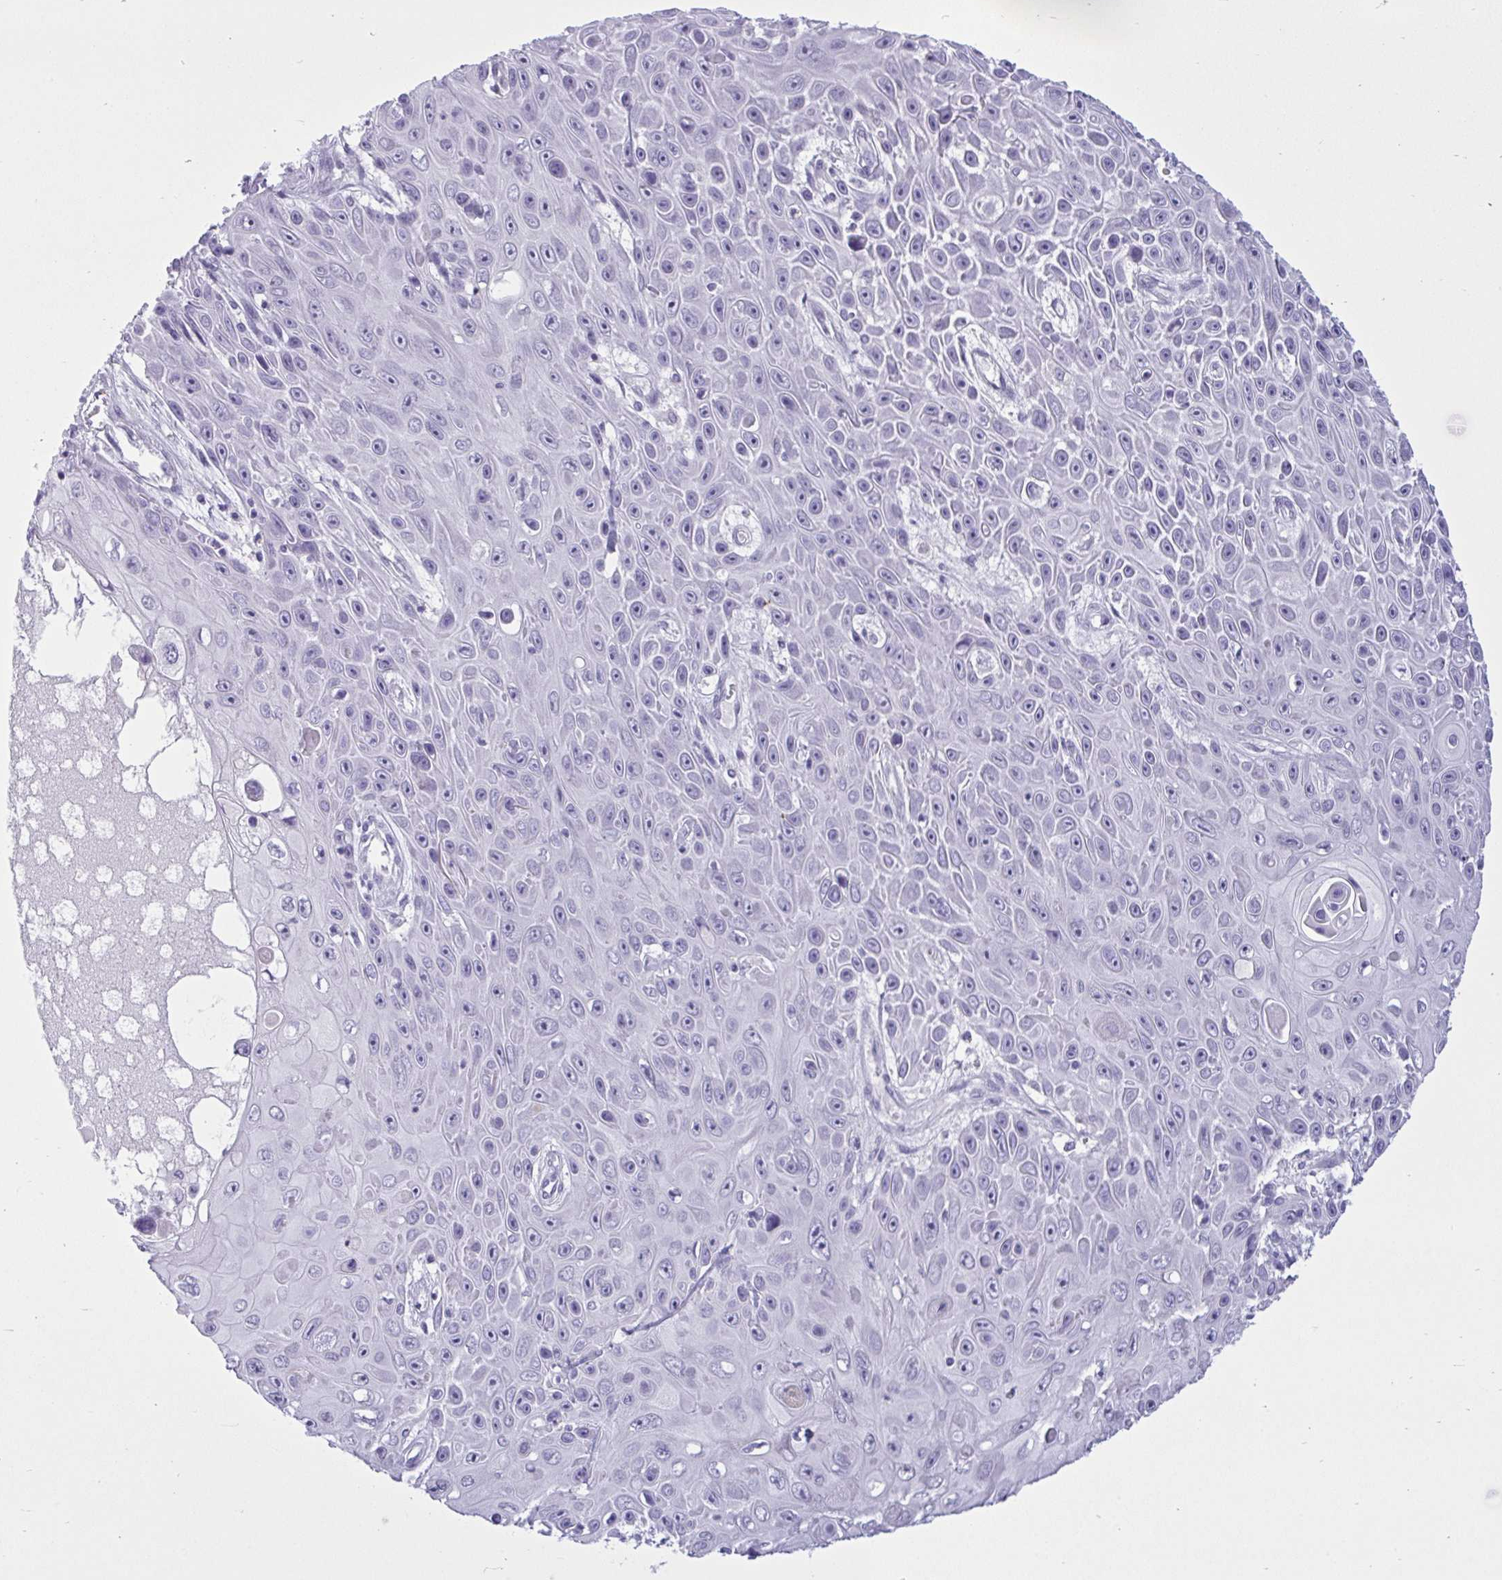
{"staining": {"intensity": "negative", "quantity": "none", "location": "none"}, "tissue": "skin cancer", "cell_type": "Tumor cells", "image_type": "cancer", "snomed": [{"axis": "morphology", "description": "Squamous cell carcinoma, NOS"}, {"axis": "topography", "description": "Skin"}], "caption": "Tumor cells show no significant protein expression in skin cancer (squamous cell carcinoma).", "gene": "ARHGAP42", "patient": {"sex": "male", "age": 82}}